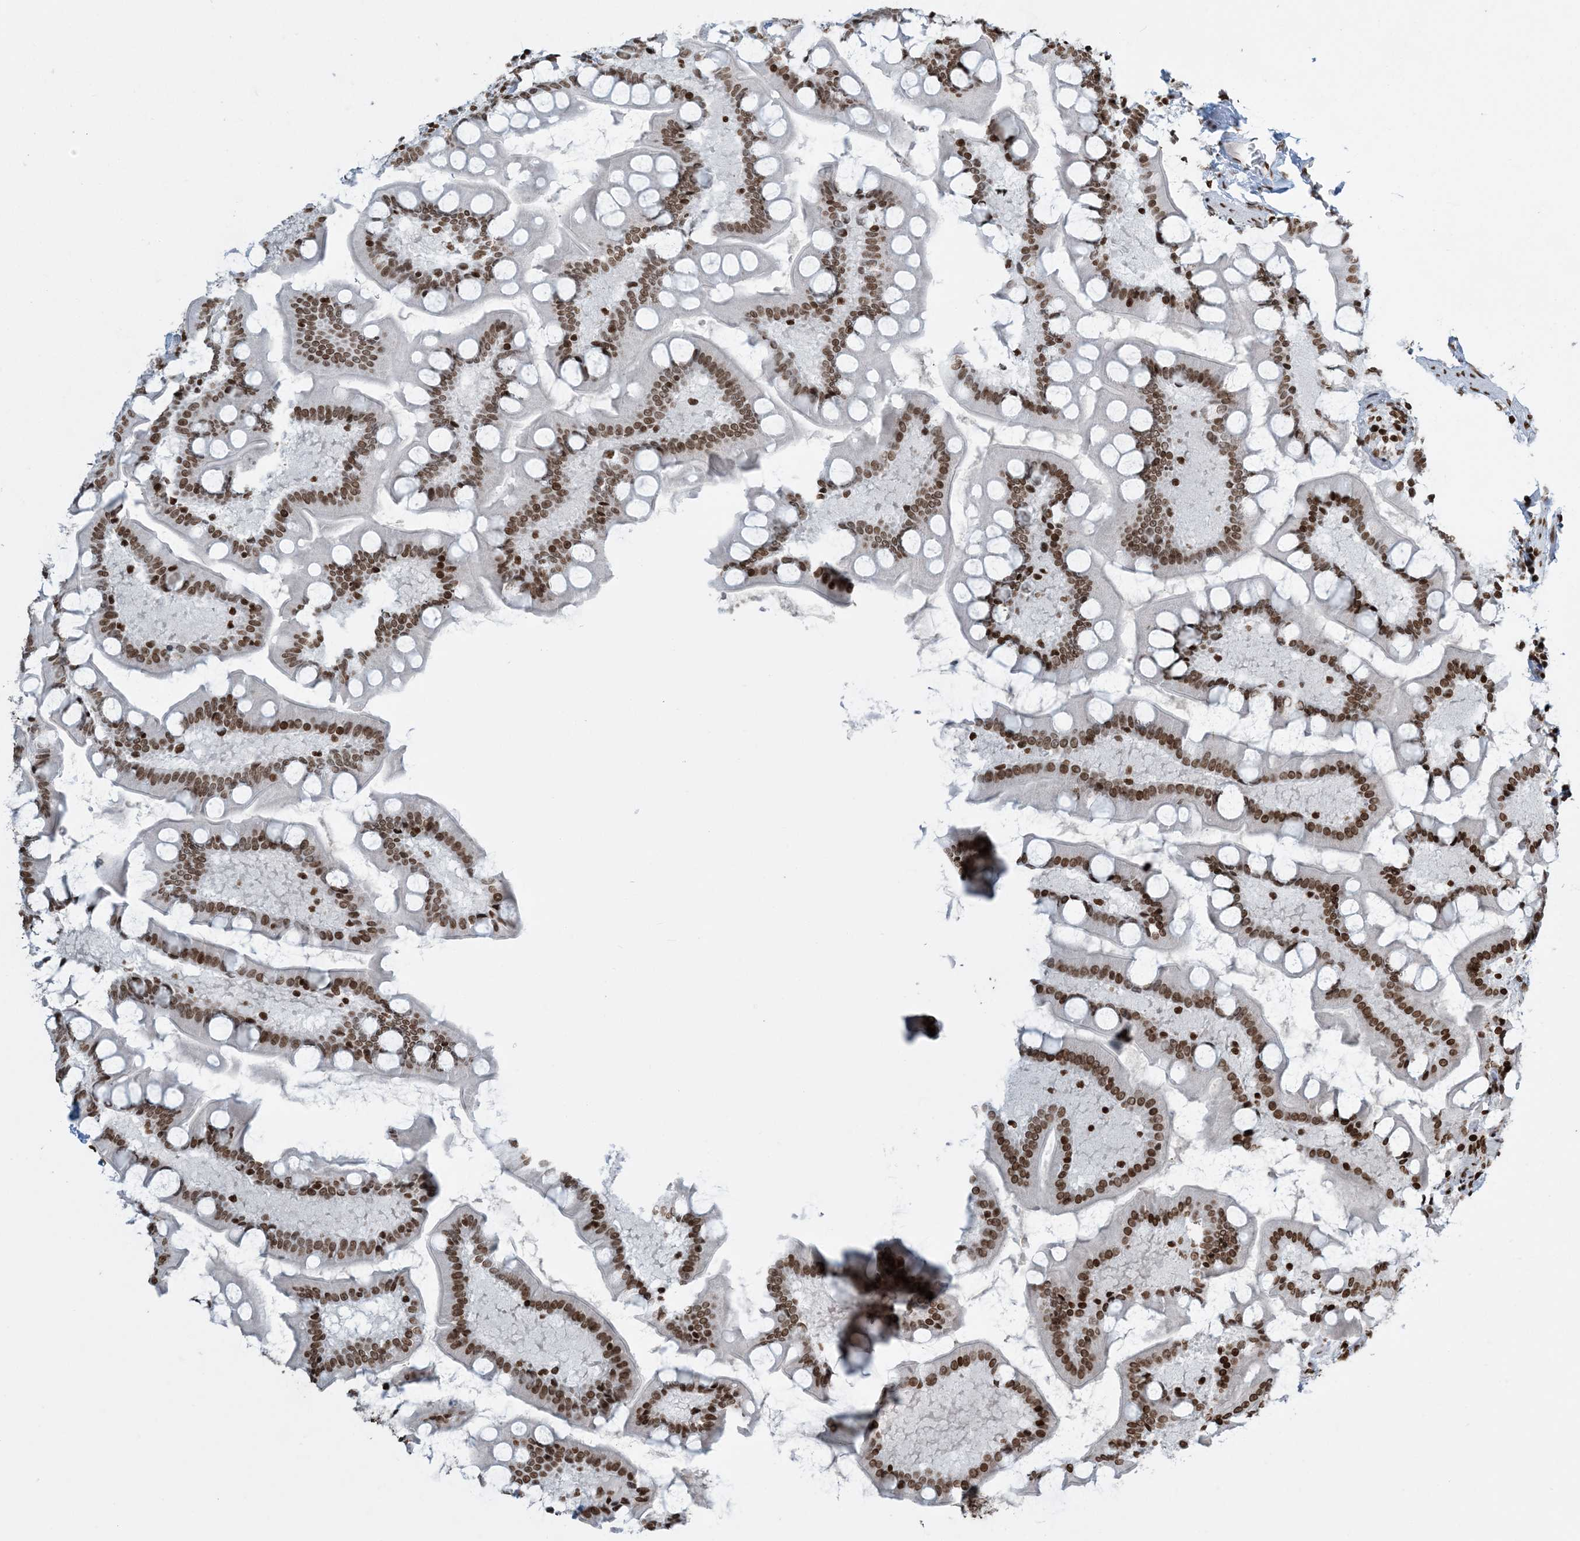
{"staining": {"intensity": "moderate", "quantity": ">75%", "location": "nuclear"}, "tissue": "small intestine", "cell_type": "Glandular cells", "image_type": "normal", "snomed": [{"axis": "morphology", "description": "Normal tissue, NOS"}, {"axis": "topography", "description": "Small intestine"}], "caption": "An immunohistochemistry (IHC) image of normal tissue is shown. Protein staining in brown shows moderate nuclear positivity in small intestine within glandular cells.", "gene": "H3", "patient": {"sex": "male", "age": 41}}